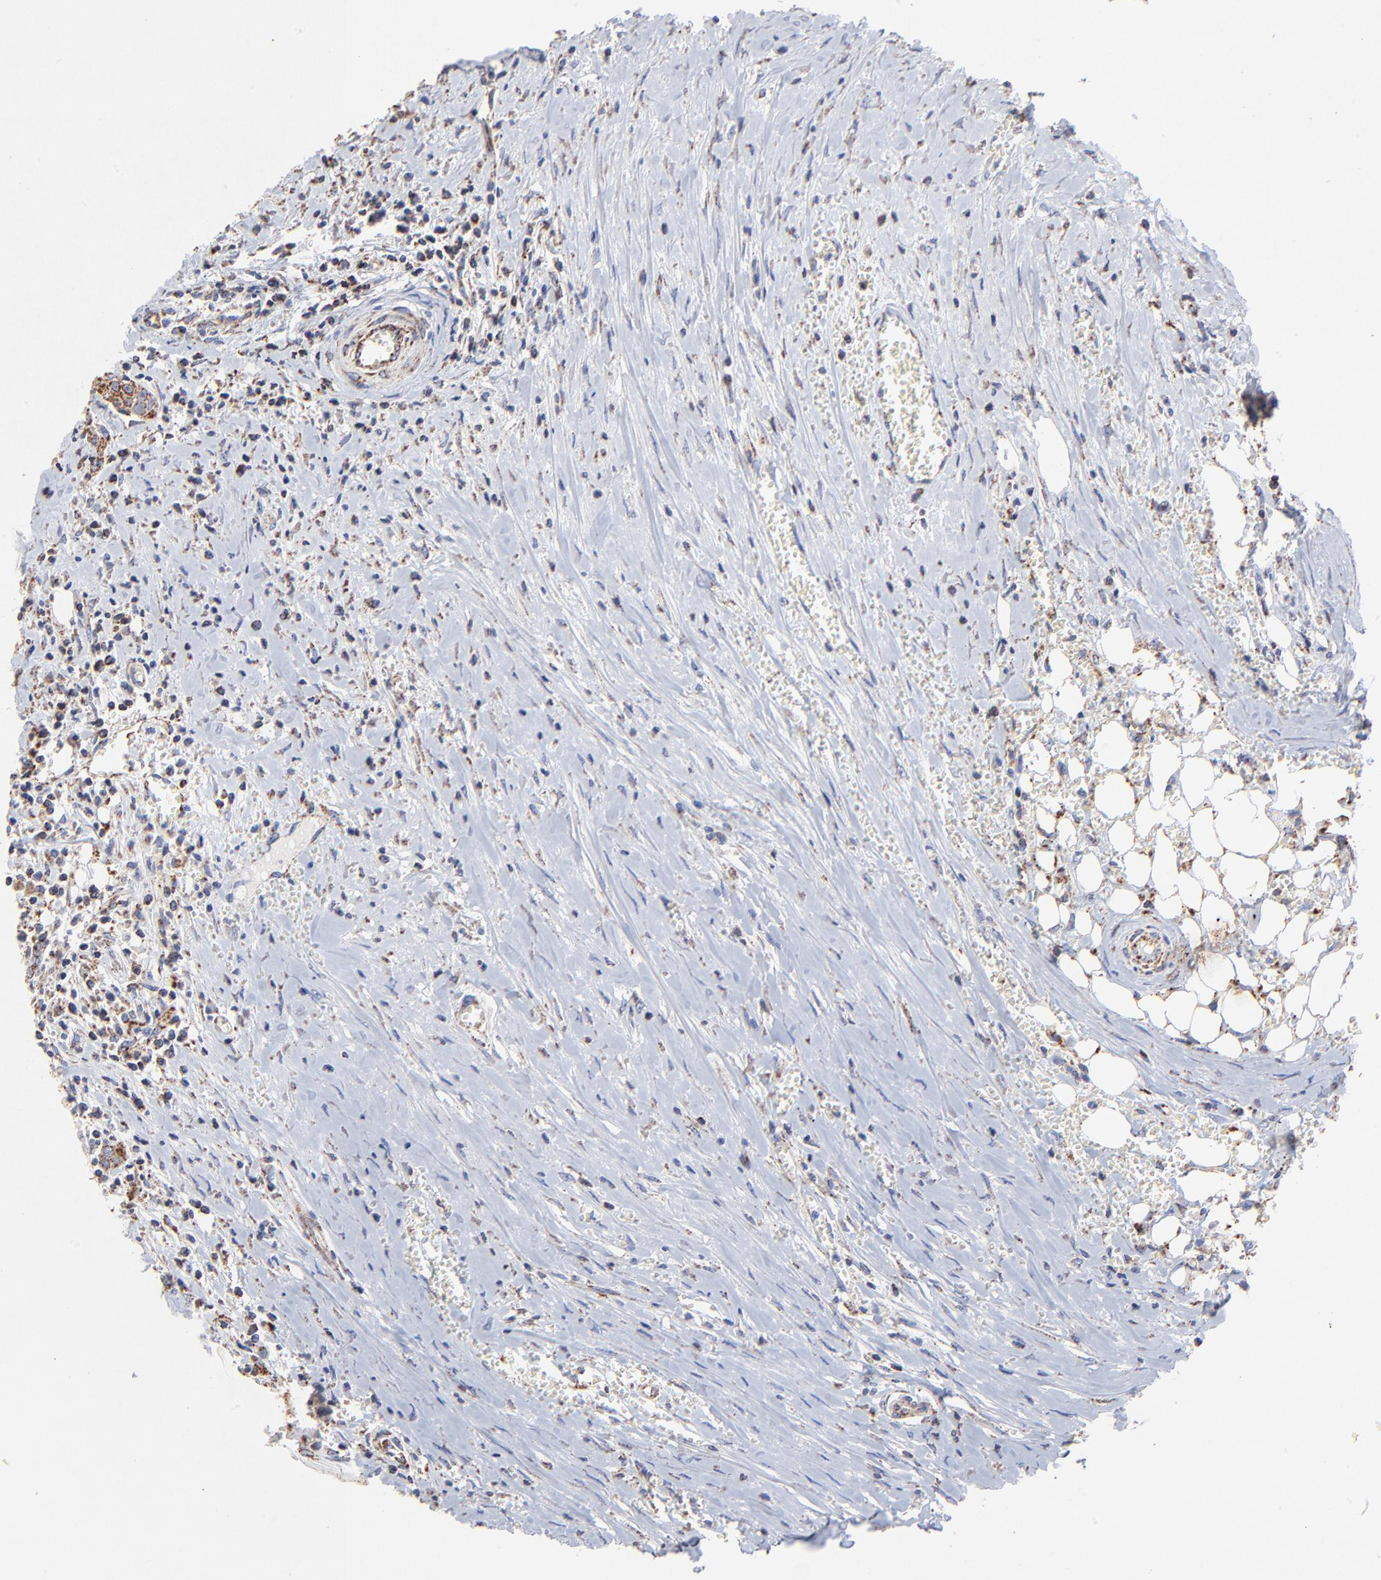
{"staining": {"intensity": "moderate", "quantity": ">75%", "location": "cytoplasmic/membranous"}, "tissue": "head and neck cancer", "cell_type": "Tumor cells", "image_type": "cancer", "snomed": [{"axis": "morphology", "description": "Squamous cell carcinoma, NOS"}, {"axis": "morphology", "description": "Squamous cell carcinoma, metastatic, NOS"}, {"axis": "topography", "description": "Lymph node"}, {"axis": "topography", "description": "Salivary gland"}, {"axis": "topography", "description": "Head-Neck"}], "caption": "IHC of head and neck cancer (metastatic squamous cell carcinoma) displays medium levels of moderate cytoplasmic/membranous staining in about >75% of tumor cells.", "gene": "SSBP1", "patient": {"sex": "female", "age": 74}}